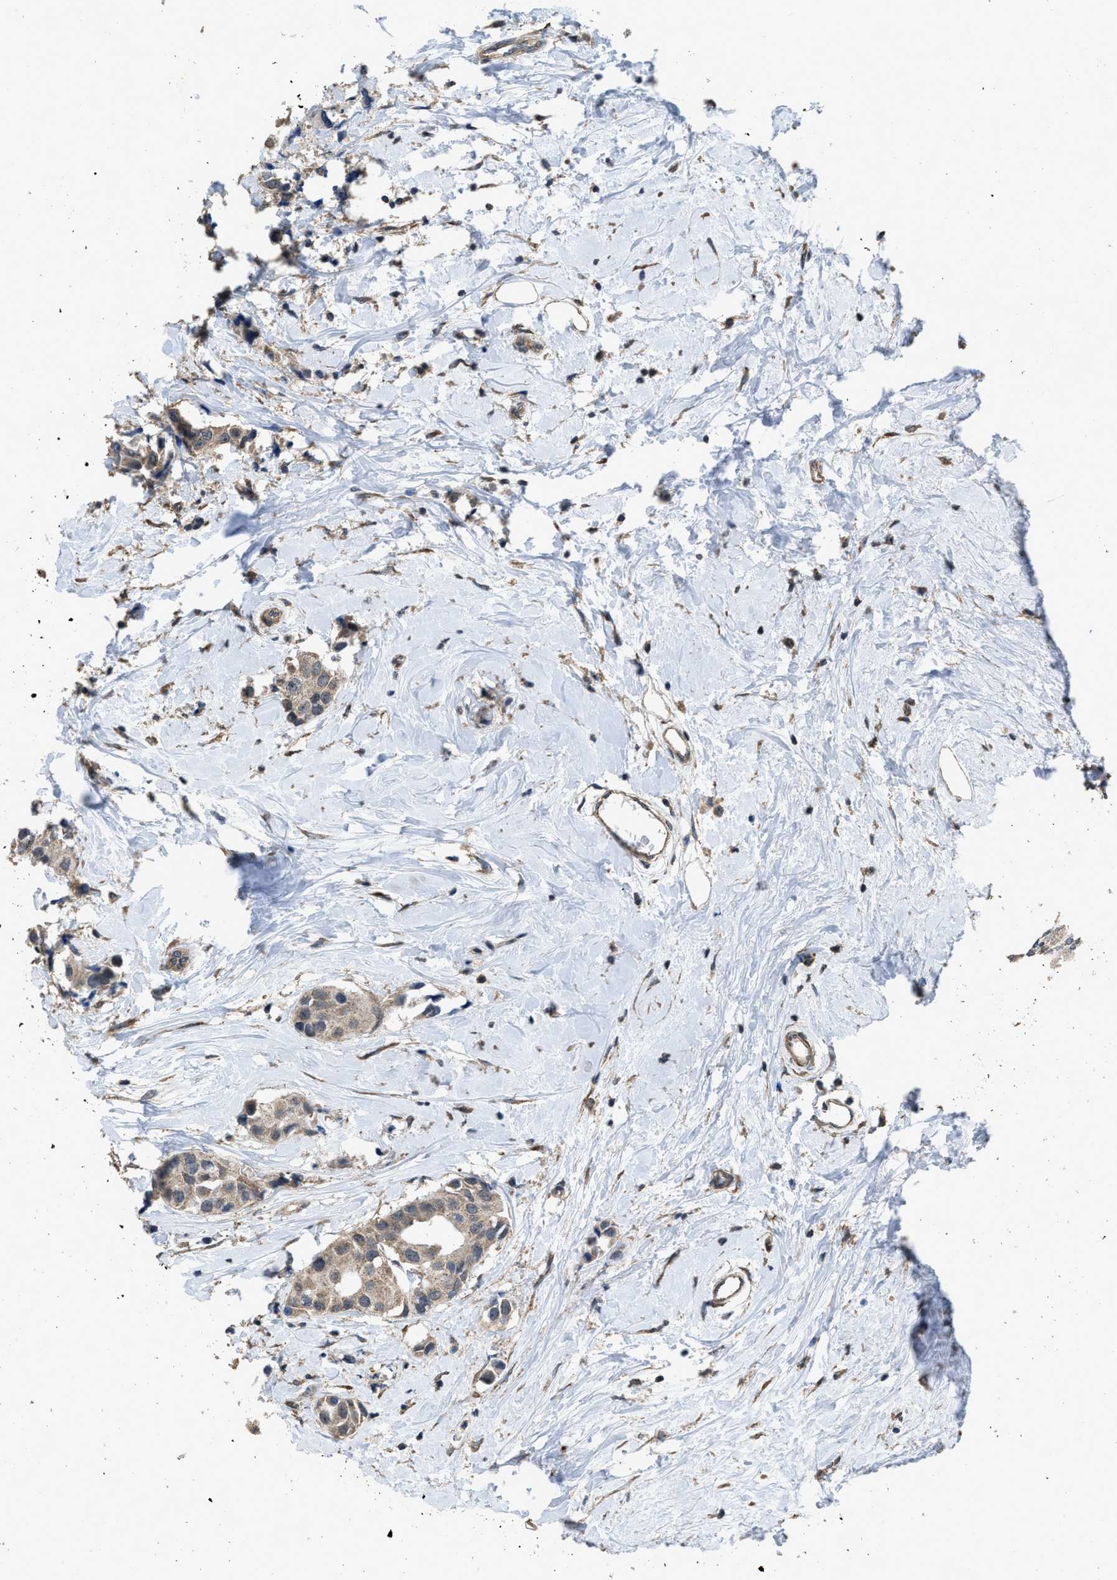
{"staining": {"intensity": "weak", "quantity": ">75%", "location": "cytoplasmic/membranous"}, "tissue": "breast cancer", "cell_type": "Tumor cells", "image_type": "cancer", "snomed": [{"axis": "morphology", "description": "Normal tissue, NOS"}, {"axis": "morphology", "description": "Duct carcinoma"}, {"axis": "topography", "description": "Breast"}], "caption": "There is low levels of weak cytoplasmic/membranous positivity in tumor cells of breast cancer (infiltrating ductal carcinoma), as demonstrated by immunohistochemical staining (brown color).", "gene": "ARL6", "patient": {"sex": "female", "age": 39}}